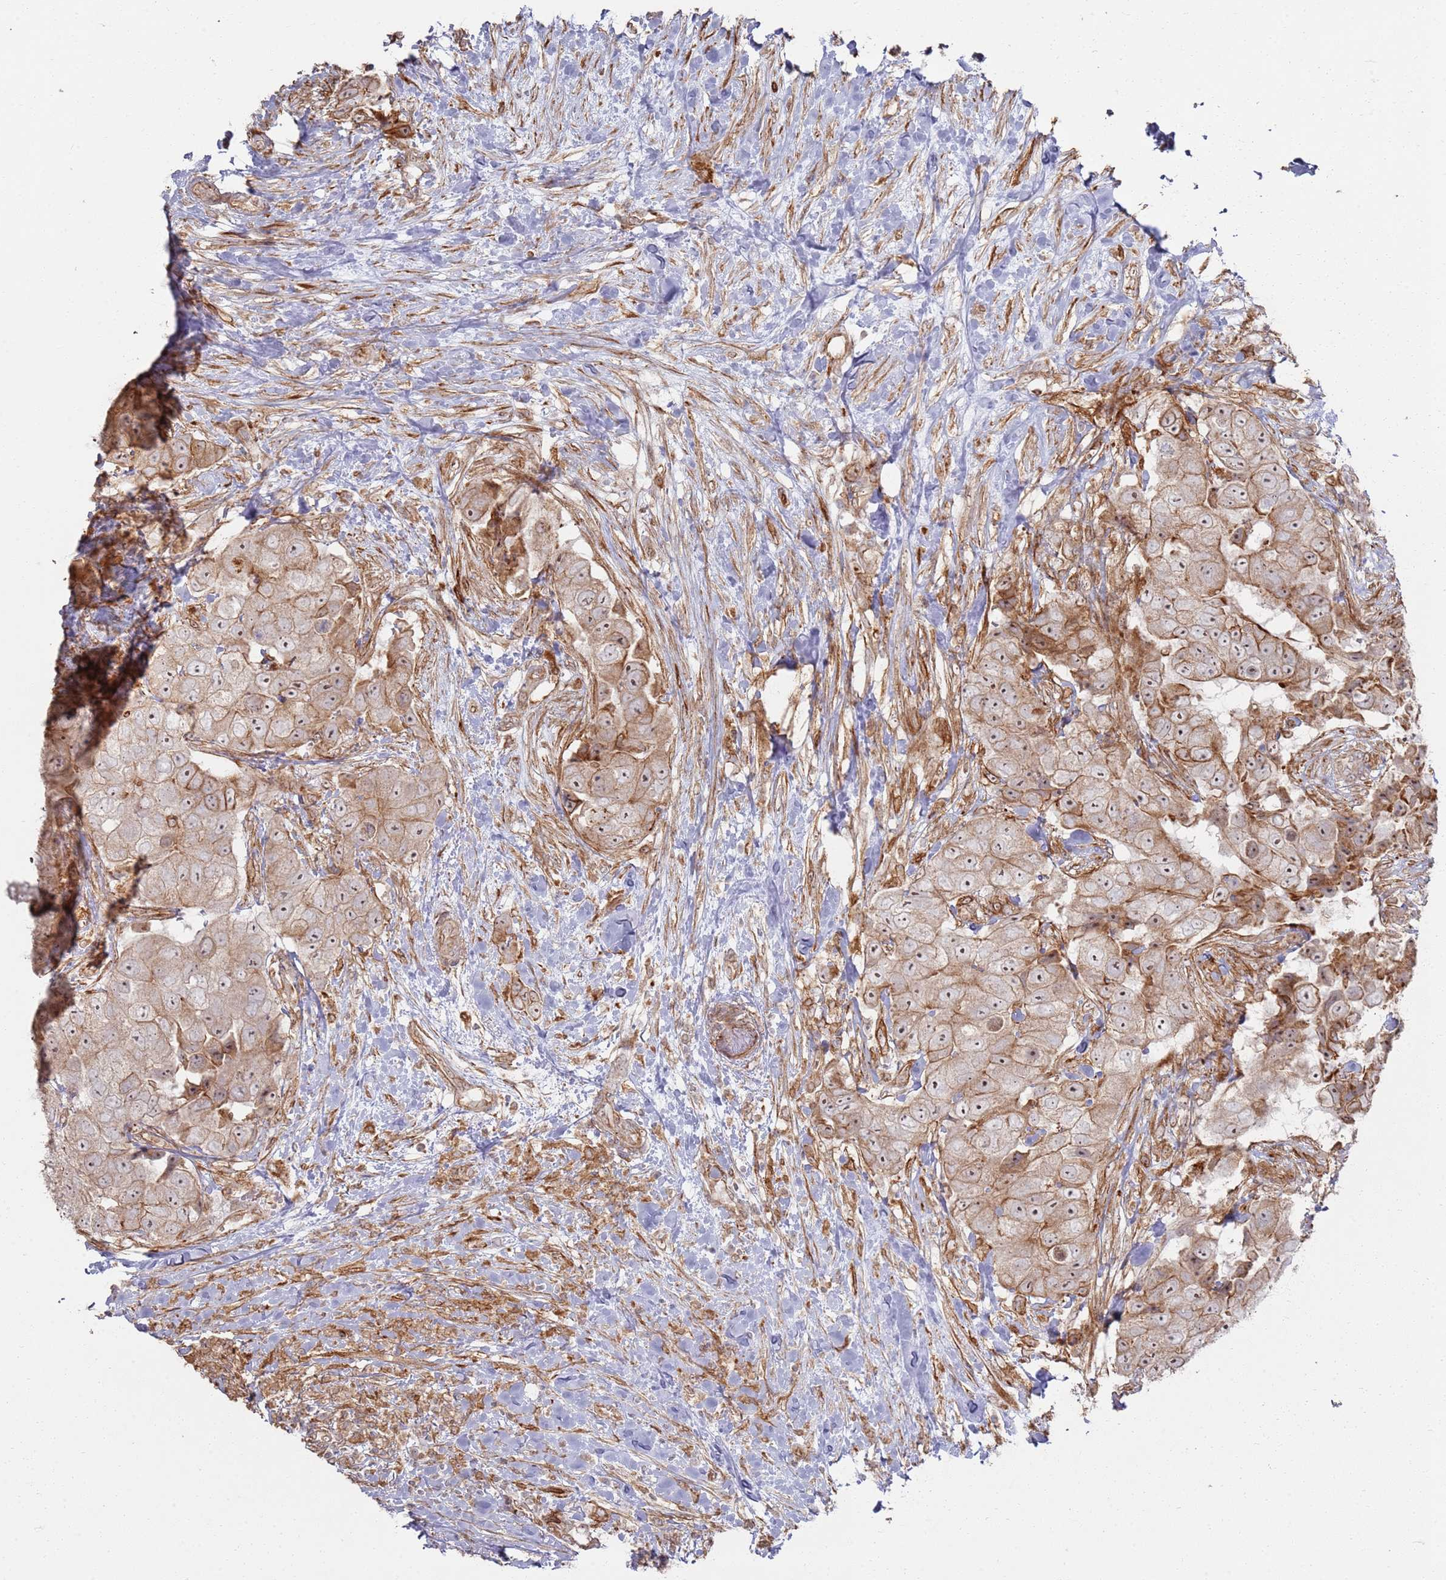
{"staining": {"intensity": "weak", "quantity": ">75%", "location": "cytoplasmic/membranous,nuclear"}, "tissue": "breast cancer", "cell_type": "Tumor cells", "image_type": "cancer", "snomed": [{"axis": "morphology", "description": "Normal tissue, NOS"}, {"axis": "morphology", "description": "Duct carcinoma"}, {"axis": "topography", "description": "Breast"}], "caption": "Breast cancer (intraductal carcinoma) stained with DAB immunohistochemistry (IHC) reveals low levels of weak cytoplasmic/membranous and nuclear positivity in about >75% of tumor cells.", "gene": "PHF21A", "patient": {"sex": "female", "age": 62}}